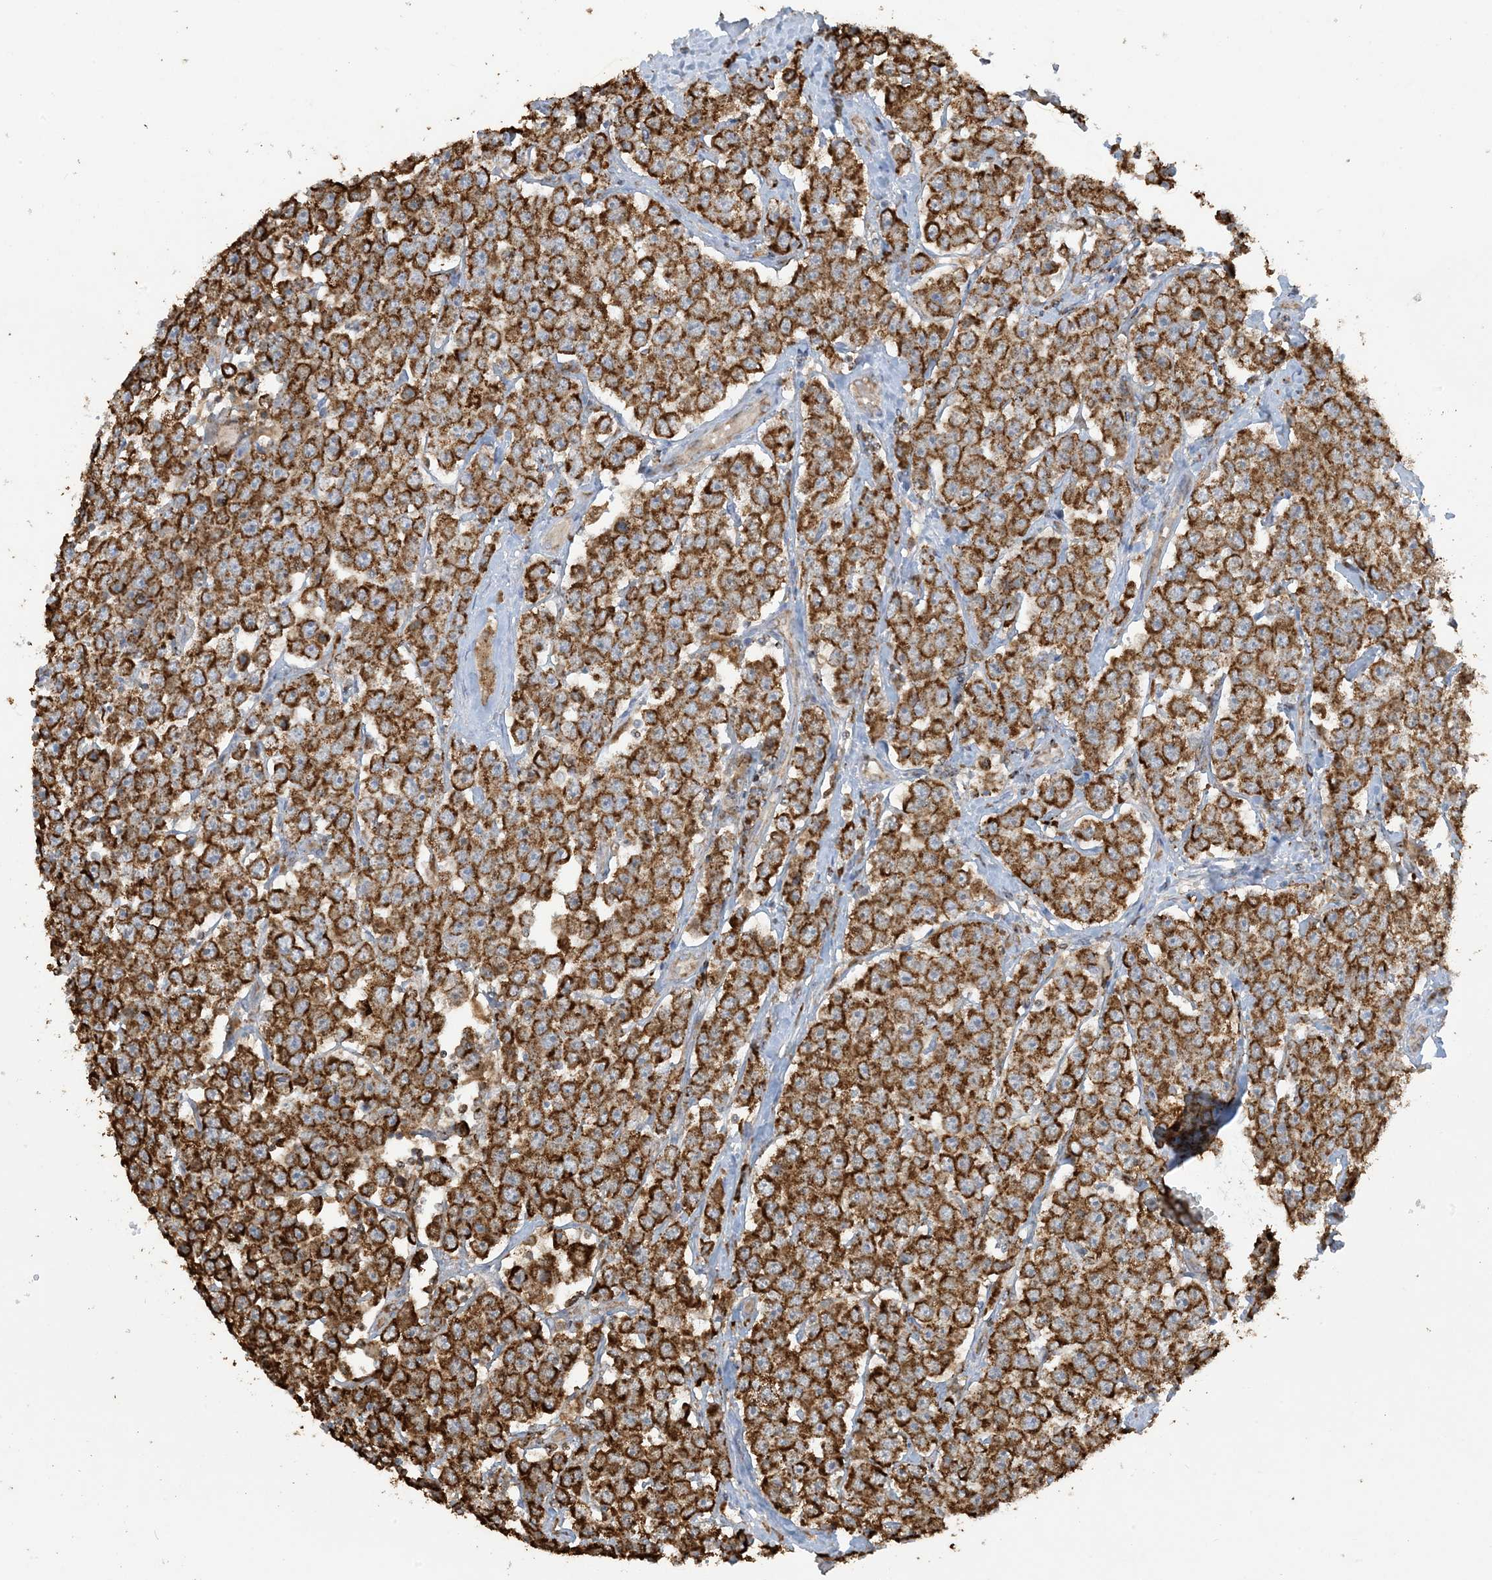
{"staining": {"intensity": "strong", "quantity": ">75%", "location": "cytoplasmic/membranous"}, "tissue": "testis cancer", "cell_type": "Tumor cells", "image_type": "cancer", "snomed": [{"axis": "morphology", "description": "Seminoma, NOS"}, {"axis": "topography", "description": "Testis"}], "caption": "Immunohistochemical staining of human seminoma (testis) displays high levels of strong cytoplasmic/membranous positivity in approximately >75% of tumor cells.", "gene": "AGA", "patient": {"sex": "male", "age": 28}}